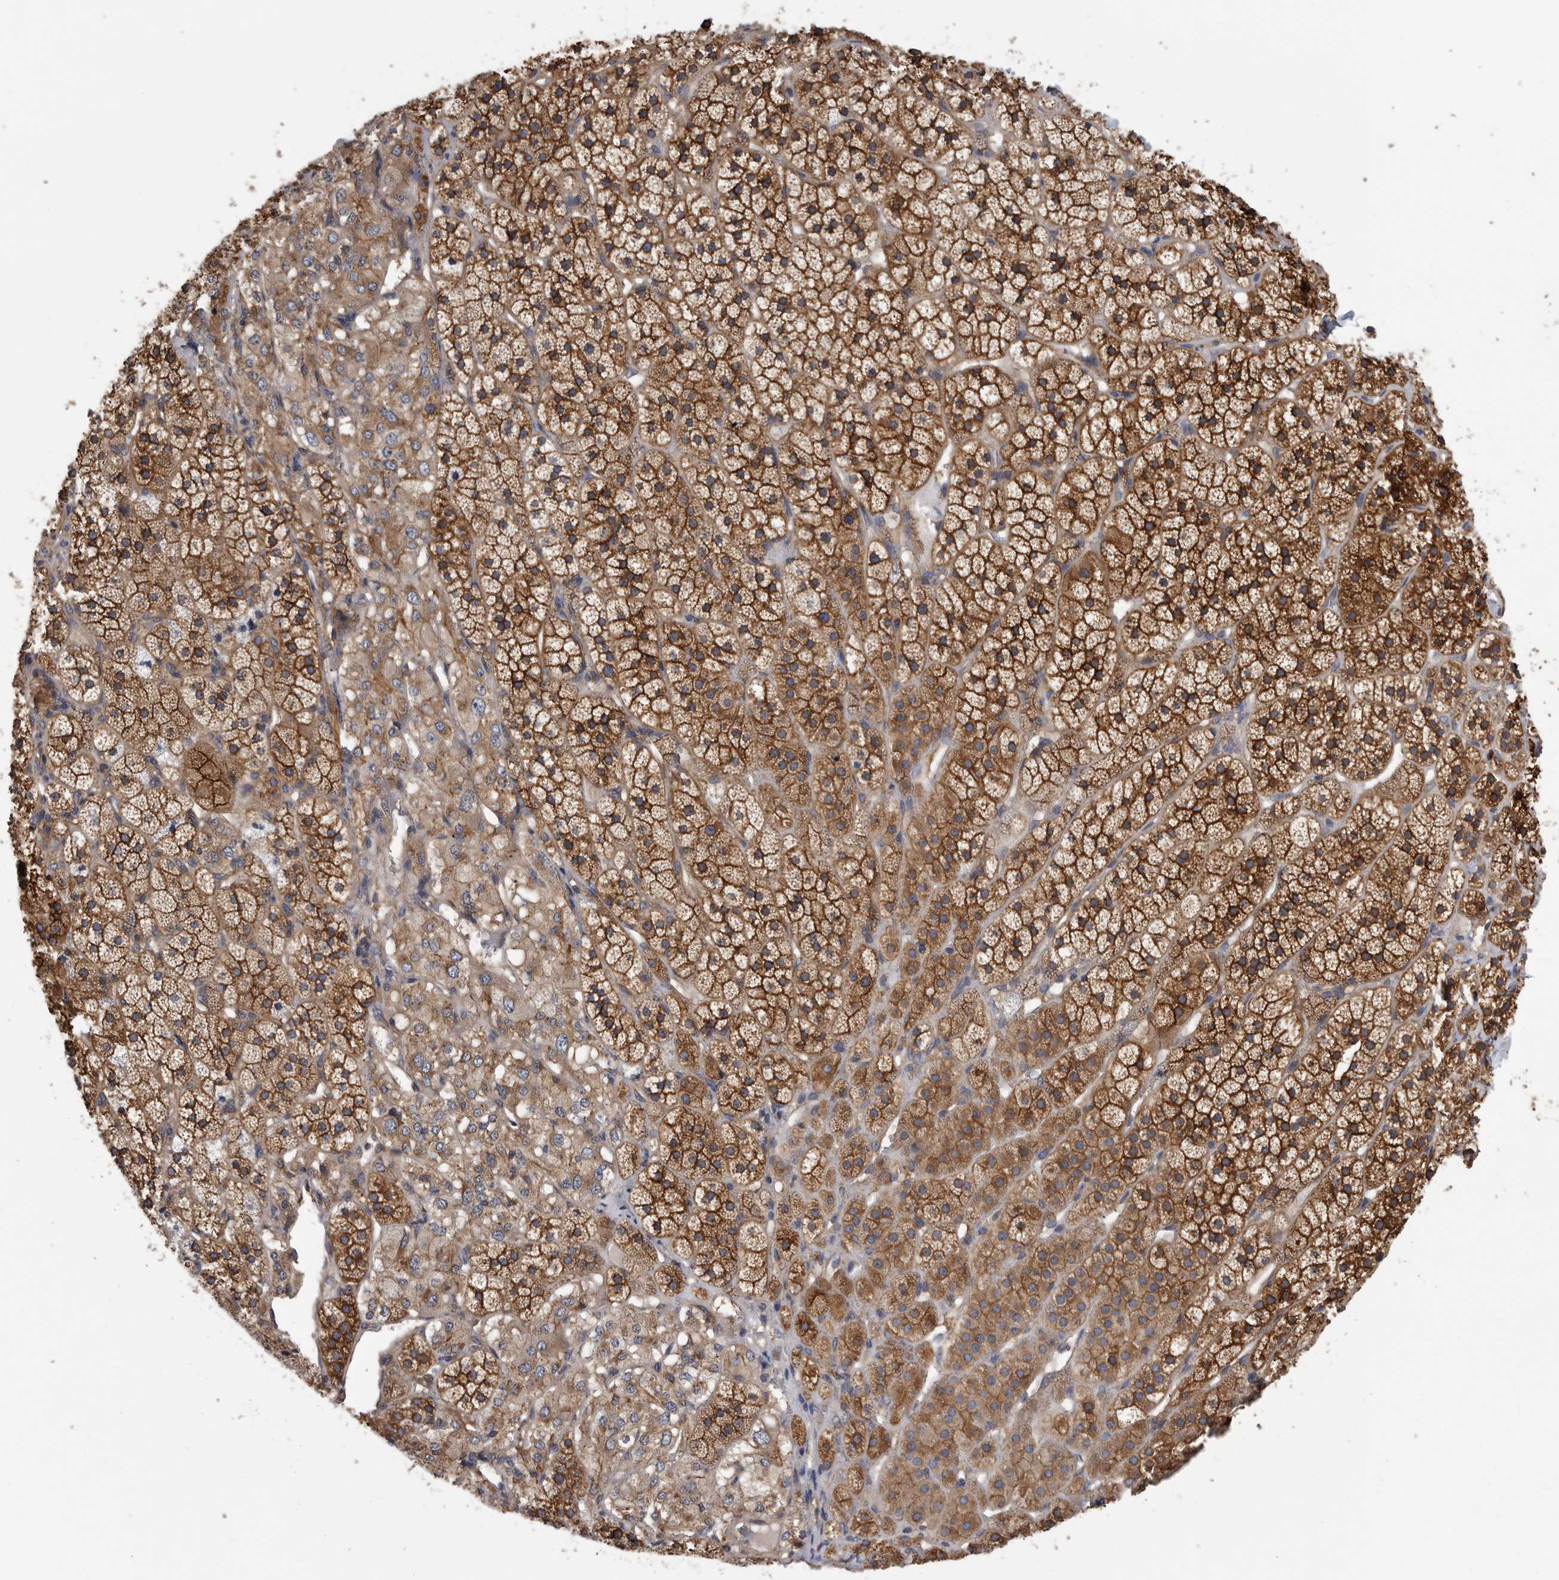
{"staining": {"intensity": "strong", "quantity": "25%-75%", "location": "cytoplasmic/membranous"}, "tissue": "adrenal gland", "cell_type": "Glandular cells", "image_type": "normal", "snomed": [{"axis": "morphology", "description": "Normal tissue, NOS"}, {"axis": "topography", "description": "Adrenal gland"}], "caption": "Approximately 25%-75% of glandular cells in unremarkable human adrenal gland show strong cytoplasmic/membranous protein expression as visualized by brown immunohistochemical staining.", "gene": "OXR1", "patient": {"sex": "female", "age": 44}}